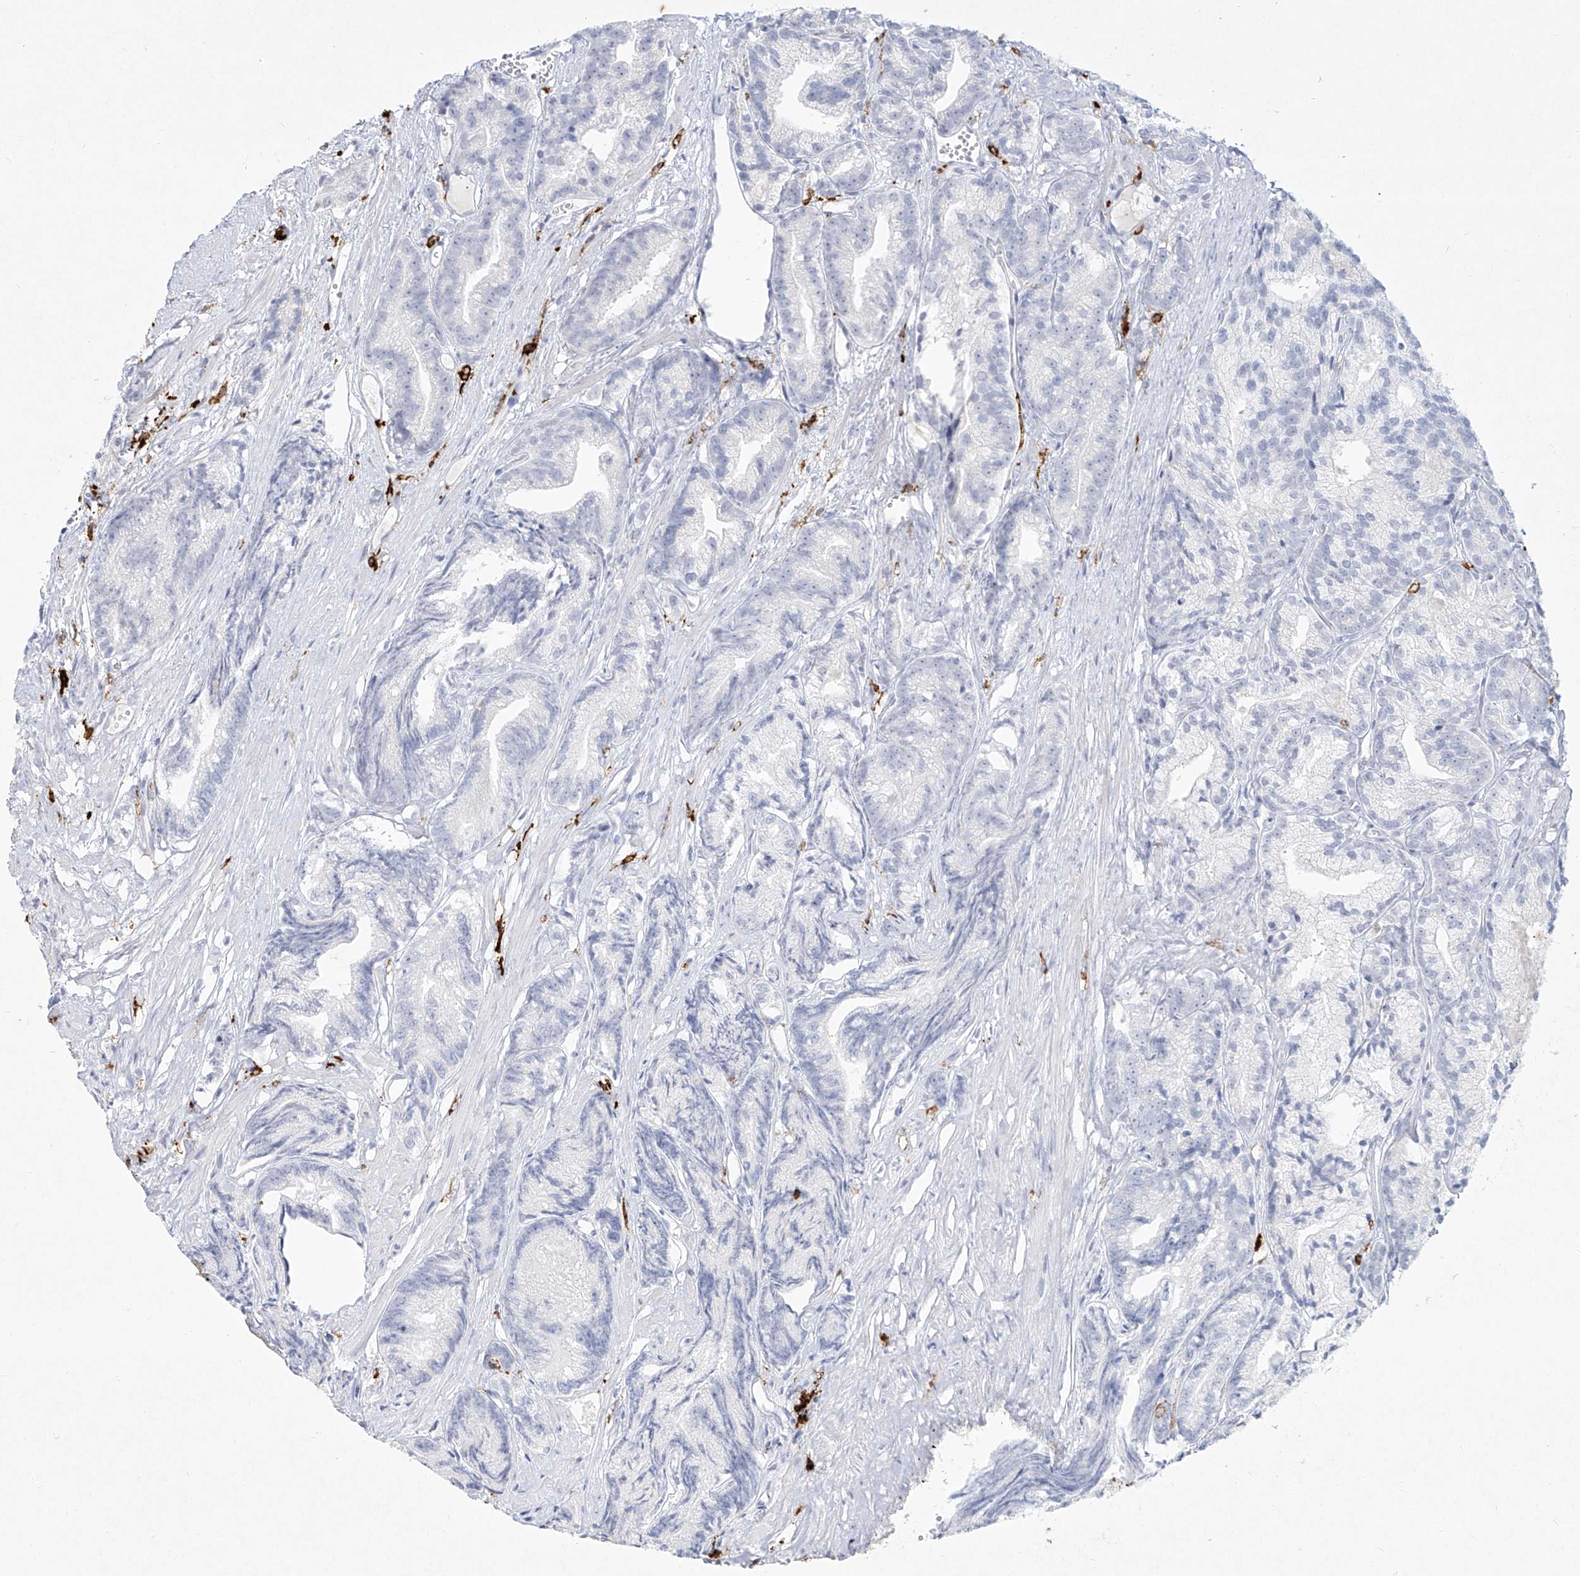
{"staining": {"intensity": "negative", "quantity": "none", "location": "none"}, "tissue": "prostate cancer", "cell_type": "Tumor cells", "image_type": "cancer", "snomed": [{"axis": "morphology", "description": "Adenocarcinoma, Low grade"}, {"axis": "topography", "description": "Prostate"}], "caption": "Tumor cells show no significant protein expression in prostate cancer (adenocarcinoma (low-grade)).", "gene": "CD209", "patient": {"sex": "male", "age": 89}}